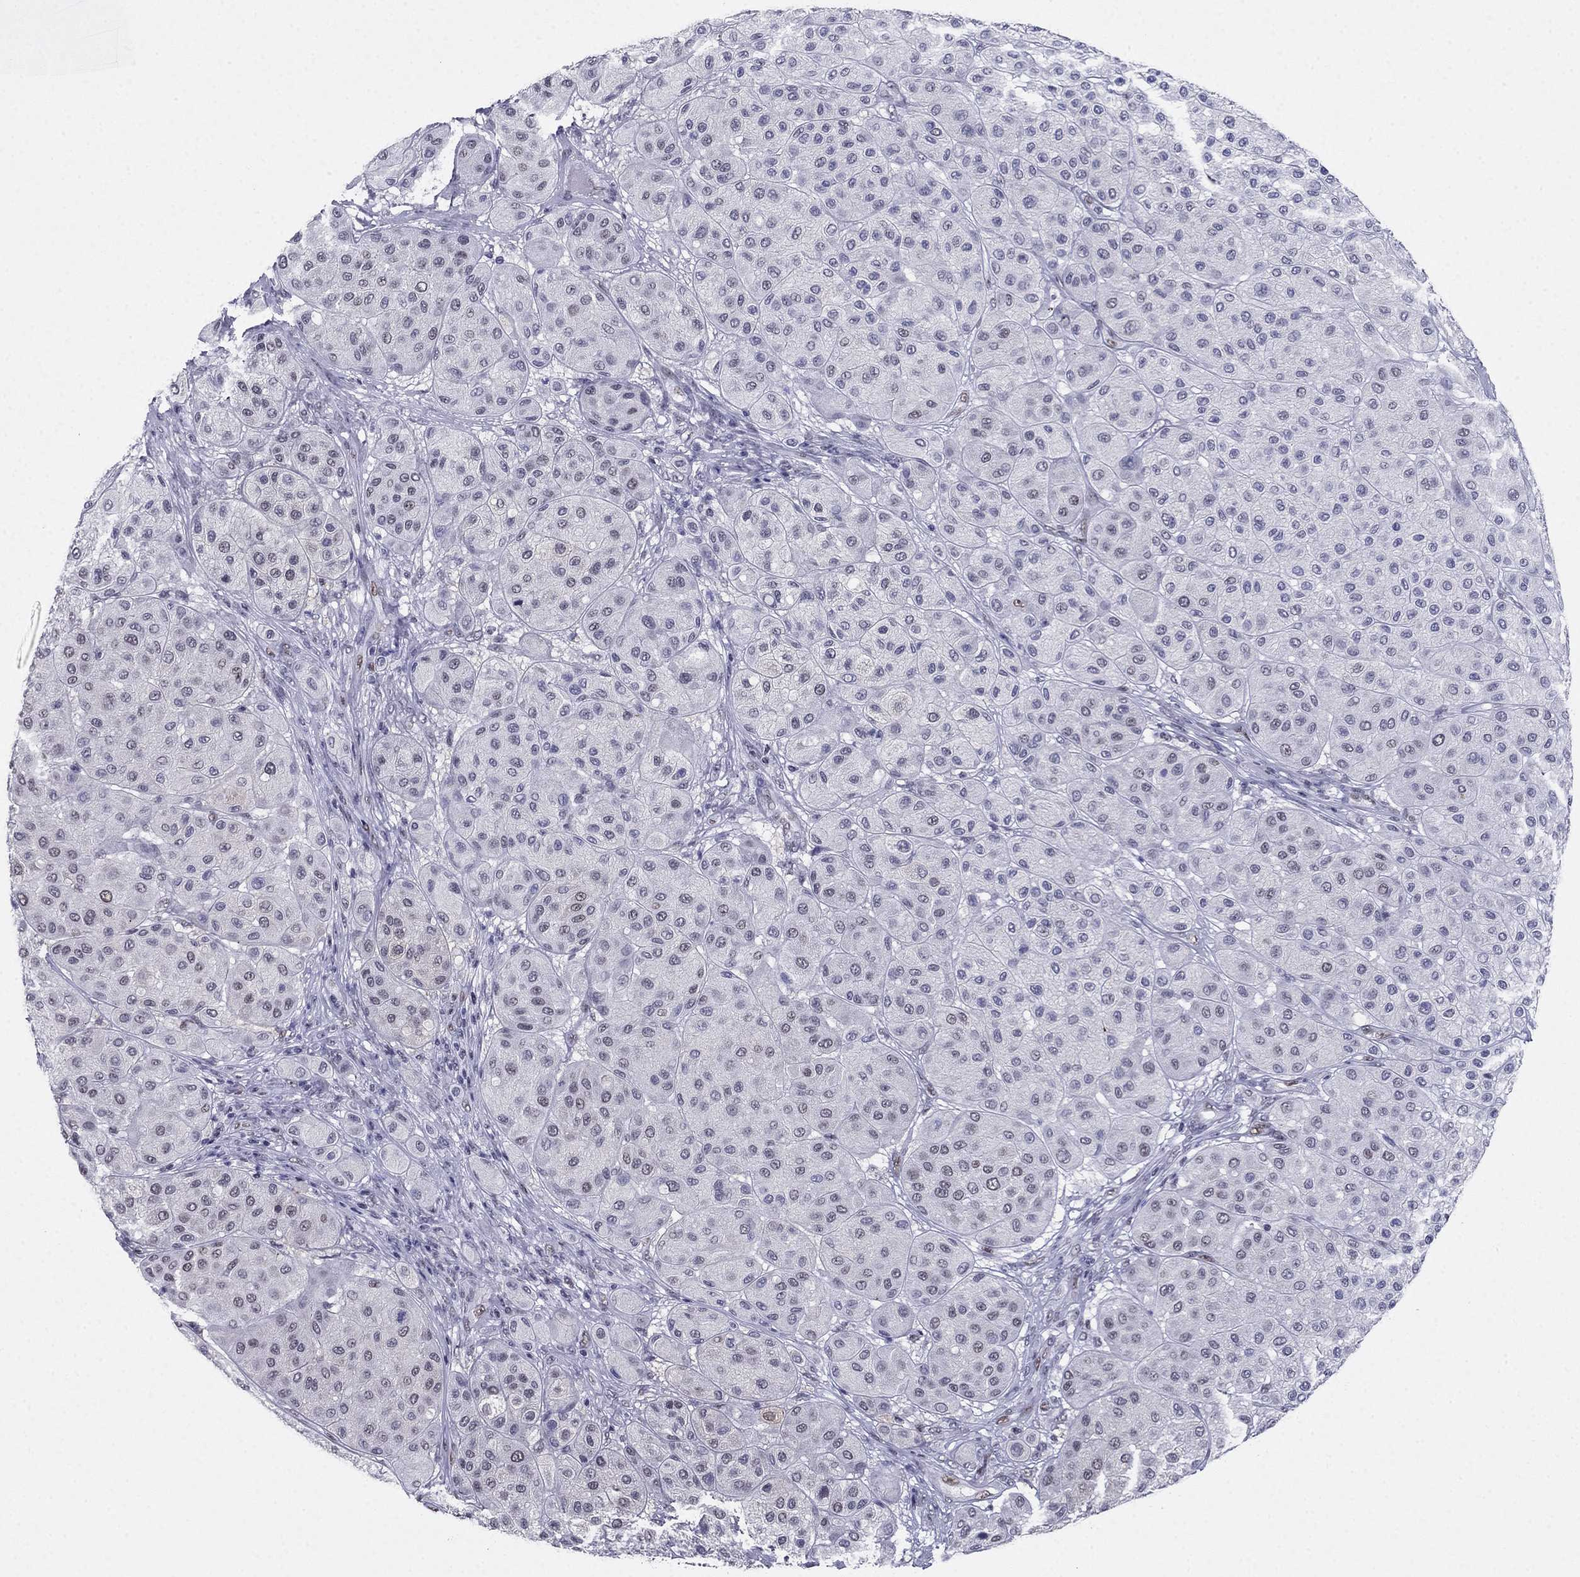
{"staining": {"intensity": "weak", "quantity": "<25%", "location": "nuclear"}, "tissue": "melanoma", "cell_type": "Tumor cells", "image_type": "cancer", "snomed": [{"axis": "morphology", "description": "Malignant melanoma, Metastatic site"}, {"axis": "topography", "description": "Smooth muscle"}], "caption": "This is an immunohistochemistry (IHC) image of malignant melanoma (metastatic site). There is no positivity in tumor cells.", "gene": "PPM1G", "patient": {"sex": "male", "age": 41}}